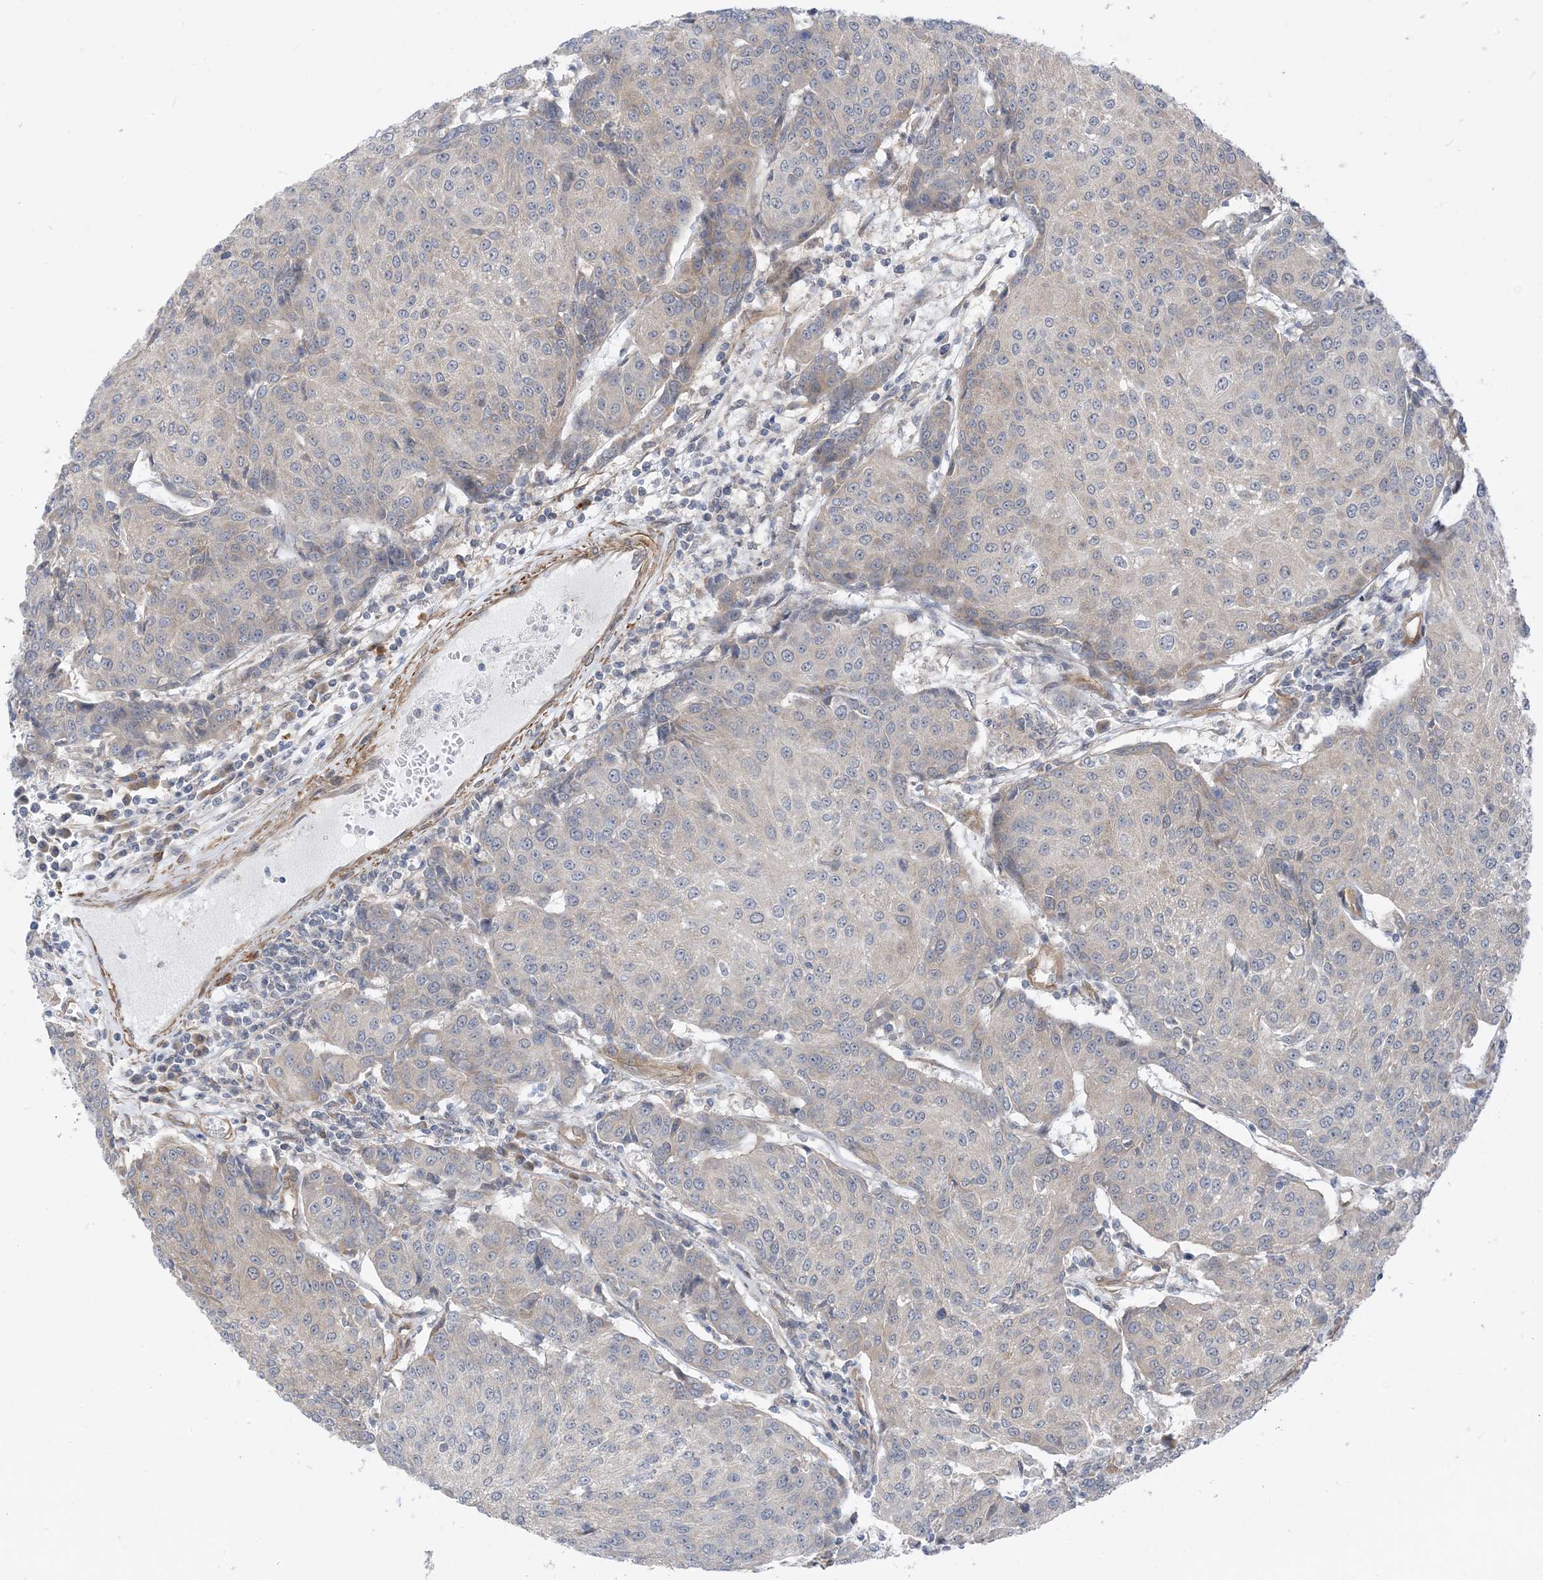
{"staining": {"intensity": "weak", "quantity": "<25%", "location": "cytoplasmic/membranous"}, "tissue": "urothelial cancer", "cell_type": "Tumor cells", "image_type": "cancer", "snomed": [{"axis": "morphology", "description": "Urothelial carcinoma, High grade"}, {"axis": "topography", "description": "Urinary bladder"}], "caption": "Immunohistochemistry micrograph of high-grade urothelial carcinoma stained for a protein (brown), which exhibits no positivity in tumor cells.", "gene": "PLEKHA3", "patient": {"sex": "female", "age": 85}}